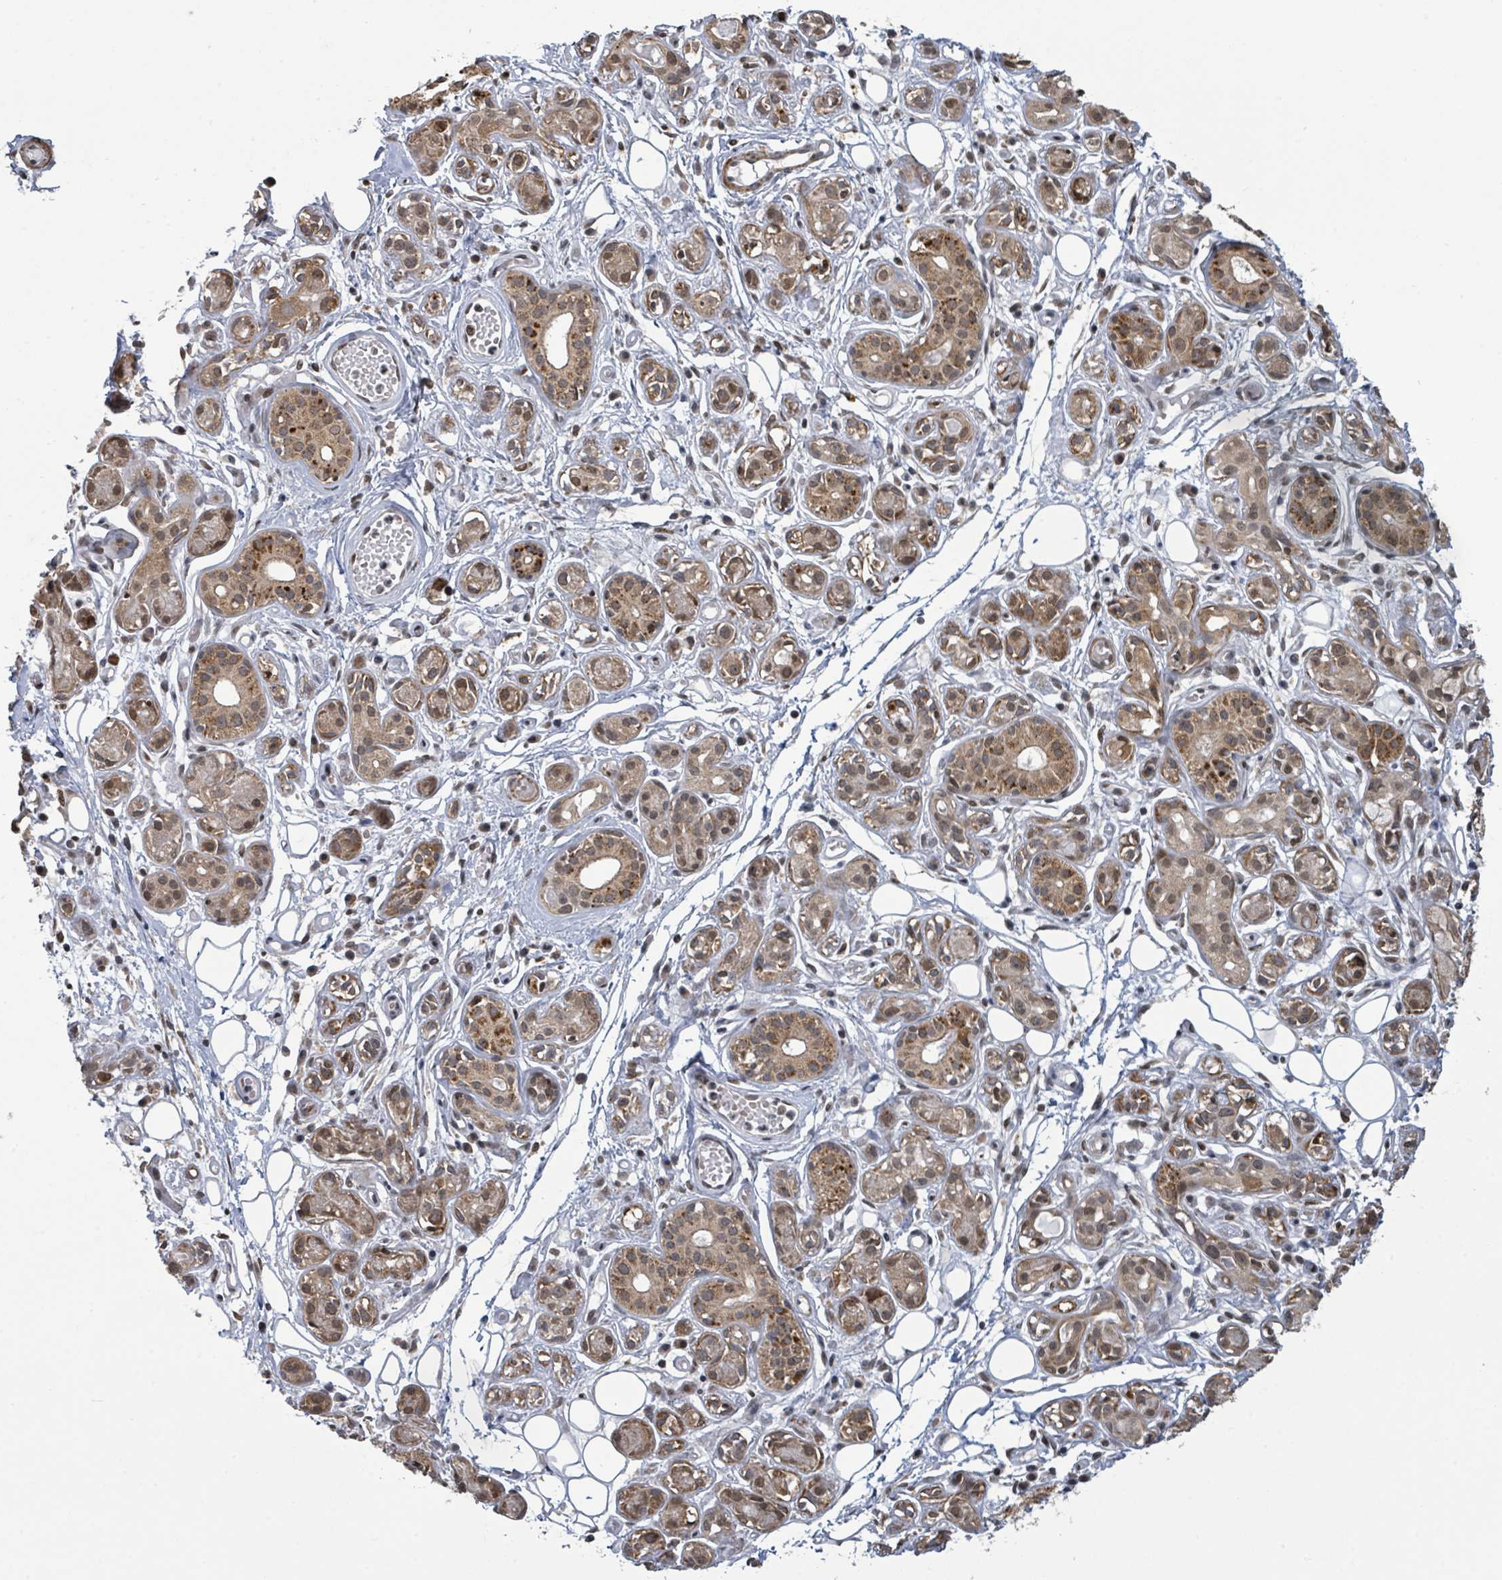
{"staining": {"intensity": "moderate", "quantity": ">75%", "location": "cytoplasmic/membranous,nuclear"}, "tissue": "salivary gland", "cell_type": "Glandular cells", "image_type": "normal", "snomed": [{"axis": "morphology", "description": "Normal tissue, NOS"}, {"axis": "topography", "description": "Salivary gland"}], "caption": "Salivary gland stained for a protein (brown) exhibits moderate cytoplasmic/membranous,nuclear positive expression in approximately >75% of glandular cells.", "gene": "SBF2", "patient": {"sex": "male", "age": 54}}